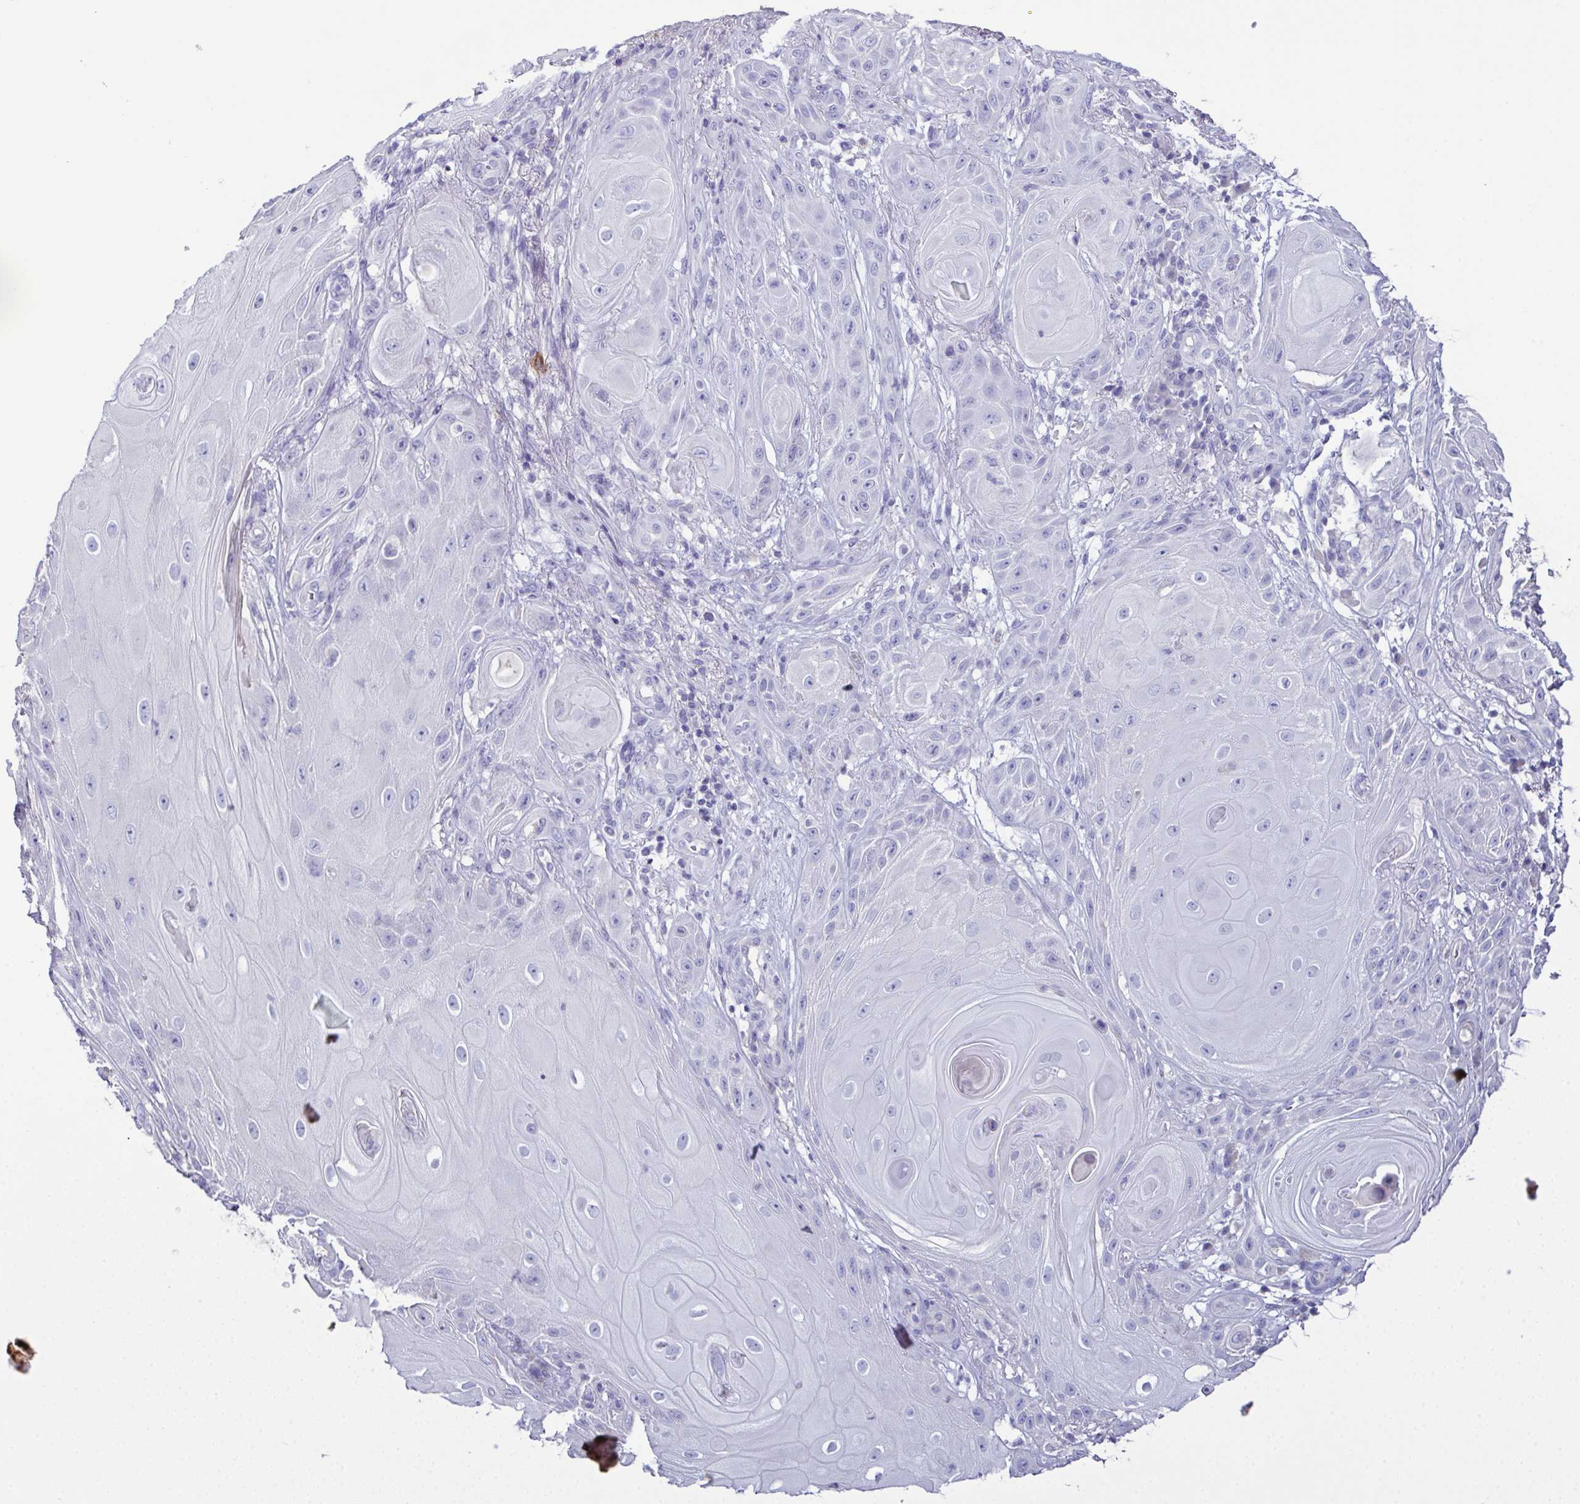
{"staining": {"intensity": "negative", "quantity": "none", "location": "none"}, "tissue": "skin cancer", "cell_type": "Tumor cells", "image_type": "cancer", "snomed": [{"axis": "morphology", "description": "Squamous cell carcinoma, NOS"}, {"axis": "topography", "description": "Skin"}], "caption": "The histopathology image exhibits no staining of tumor cells in skin cancer. Nuclei are stained in blue.", "gene": "MARCO", "patient": {"sex": "male", "age": 62}}